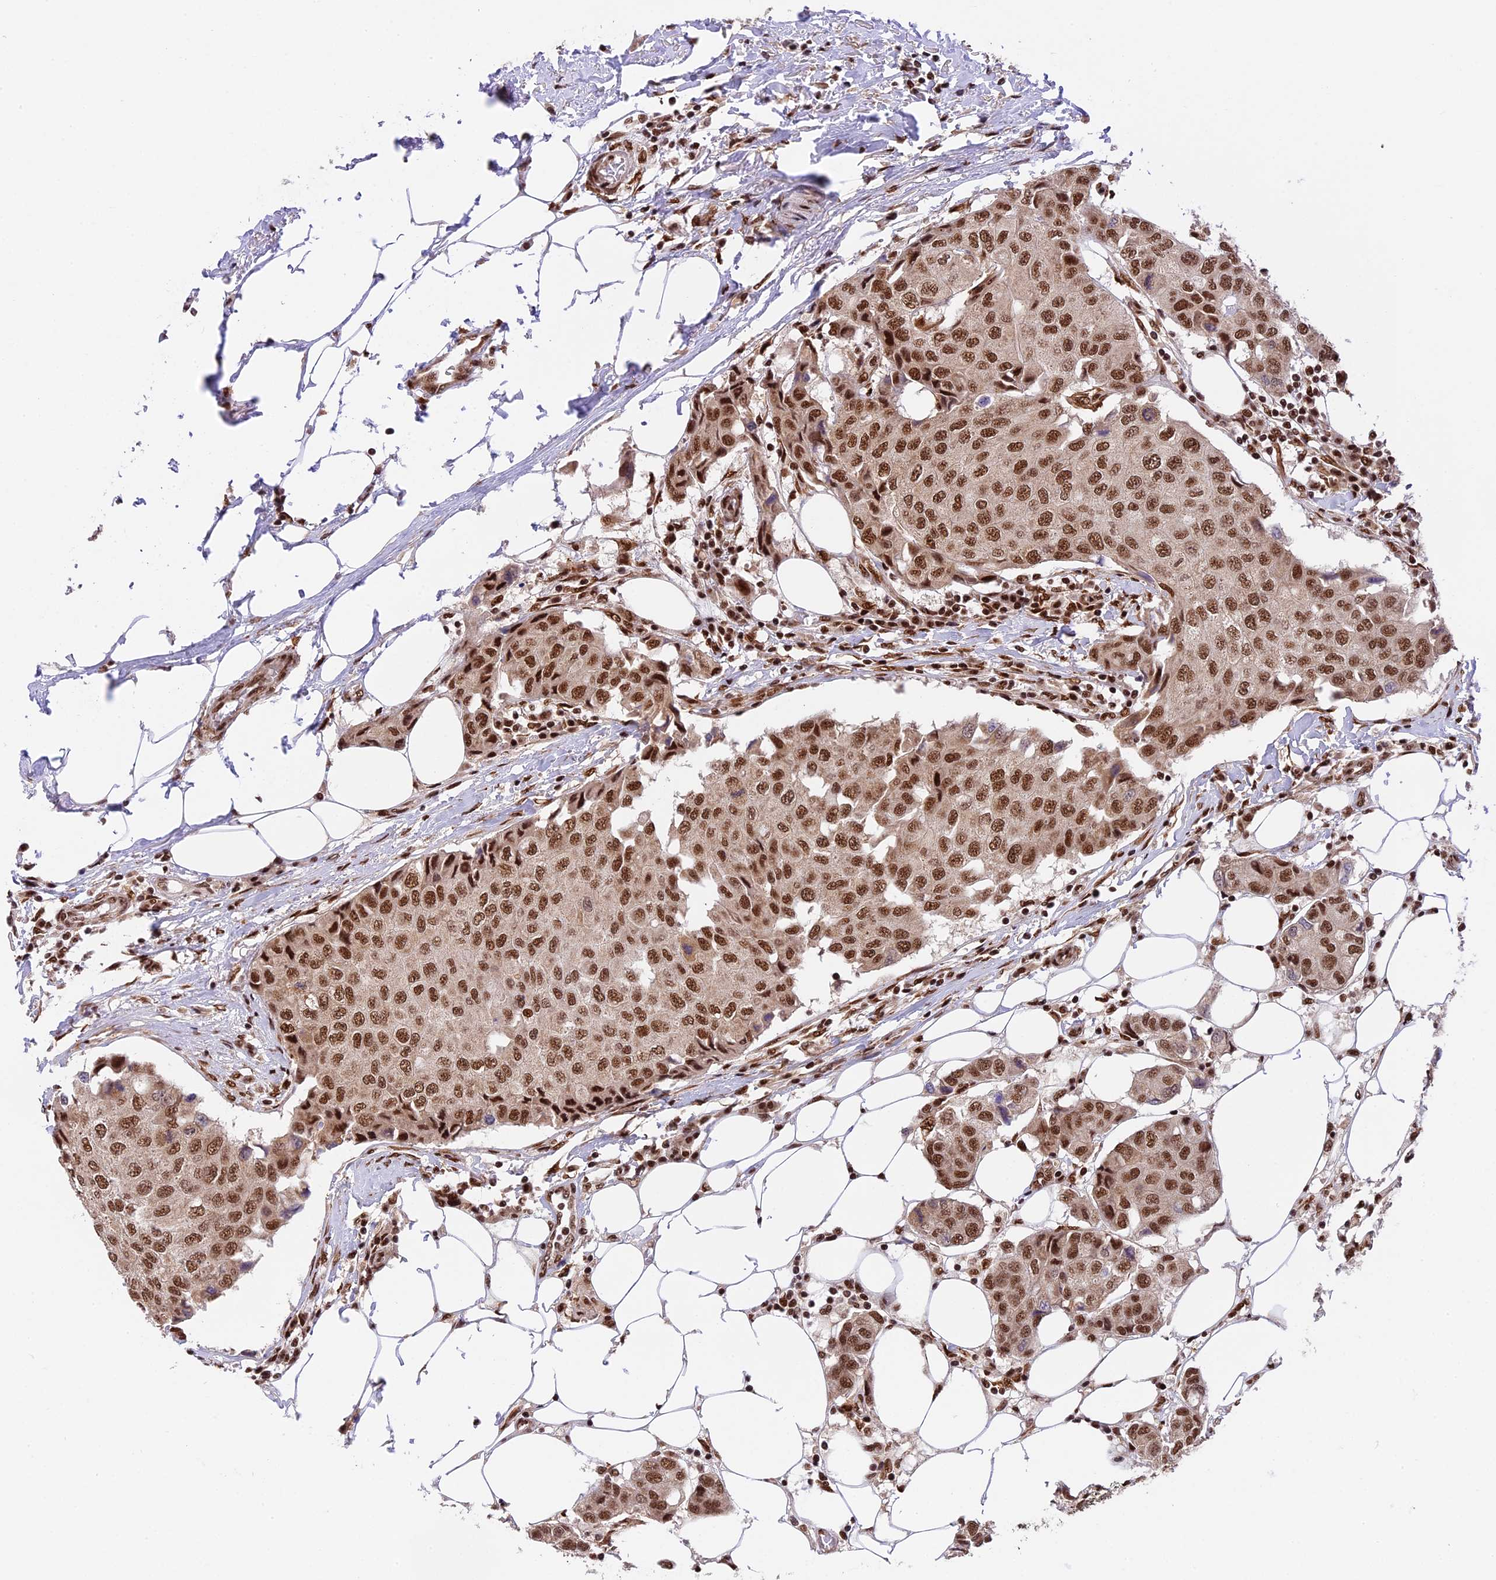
{"staining": {"intensity": "strong", "quantity": ">75%", "location": "cytoplasmic/membranous,nuclear"}, "tissue": "breast cancer", "cell_type": "Tumor cells", "image_type": "cancer", "snomed": [{"axis": "morphology", "description": "Duct carcinoma"}, {"axis": "topography", "description": "Breast"}], "caption": "Approximately >75% of tumor cells in infiltrating ductal carcinoma (breast) exhibit strong cytoplasmic/membranous and nuclear protein expression as visualized by brown immunohistochemical staining.", "gene": "RAMAC", "patient": {"sex": "female", "age": 80}}